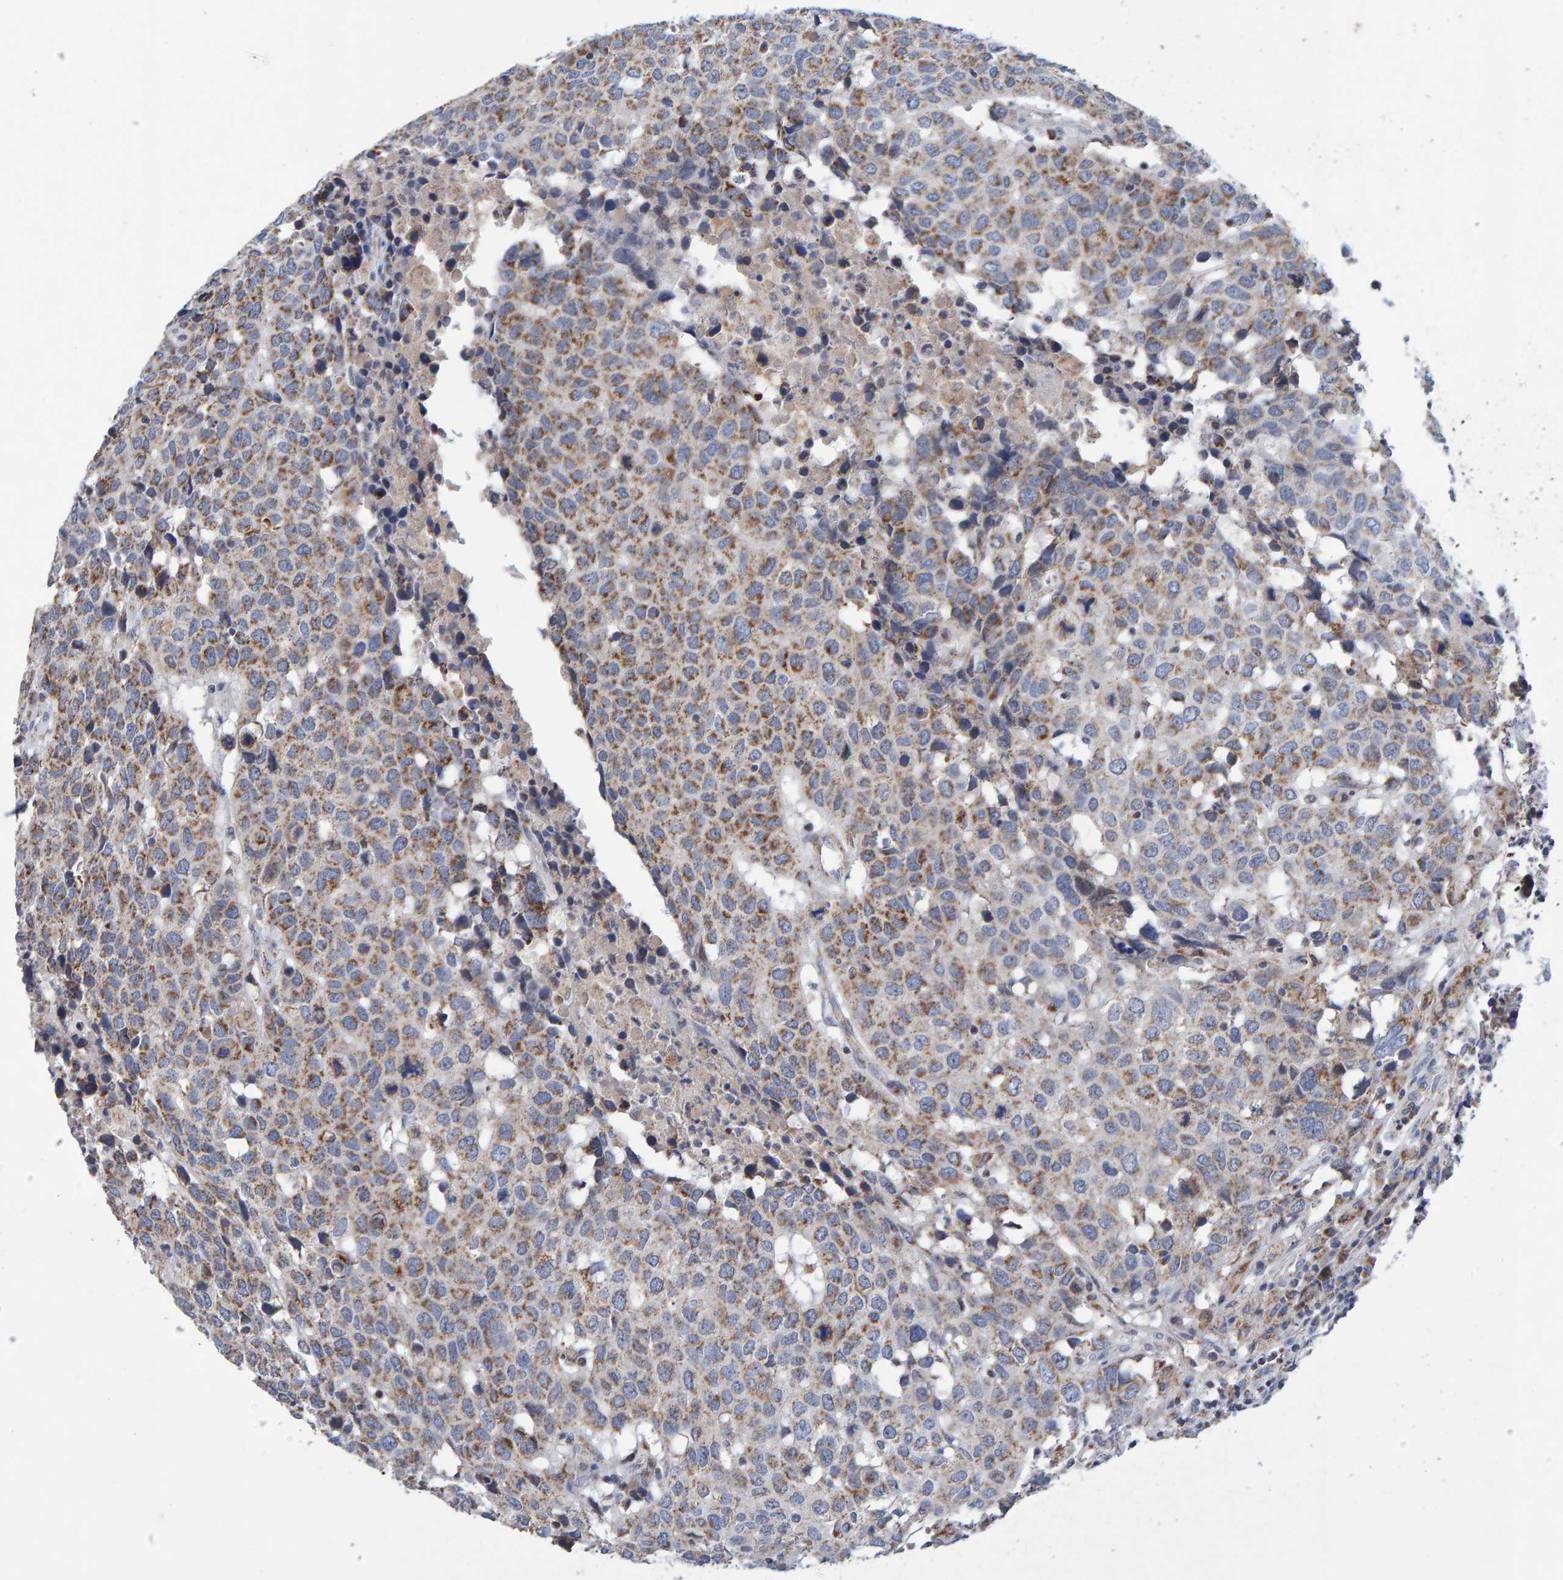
{"staining": {"intensity": "moderate", "quantity": ">75%", "location": "cytoplasmic/membranous"}, "tissue": "head and neck cancer", "cell_type": "Tumor cells", "image_type": "cancer", "snomed": [{"axis": "morphology", "description": "Squamous cell carcinoma, NOS"}, {"axis": "topography", "description": "Head-Neck"}], "caption": "Head and neck squamous cell carcinoma tissue reveals moderate cytoplasmic/membranous staining in about >75% of tumor cells, visualized by immunohistochemistry. (DAB IHC with brightfield microscopy, high magnification).", "gene": "EFR3A", "patient": {"sex": "male", "age": 66}}